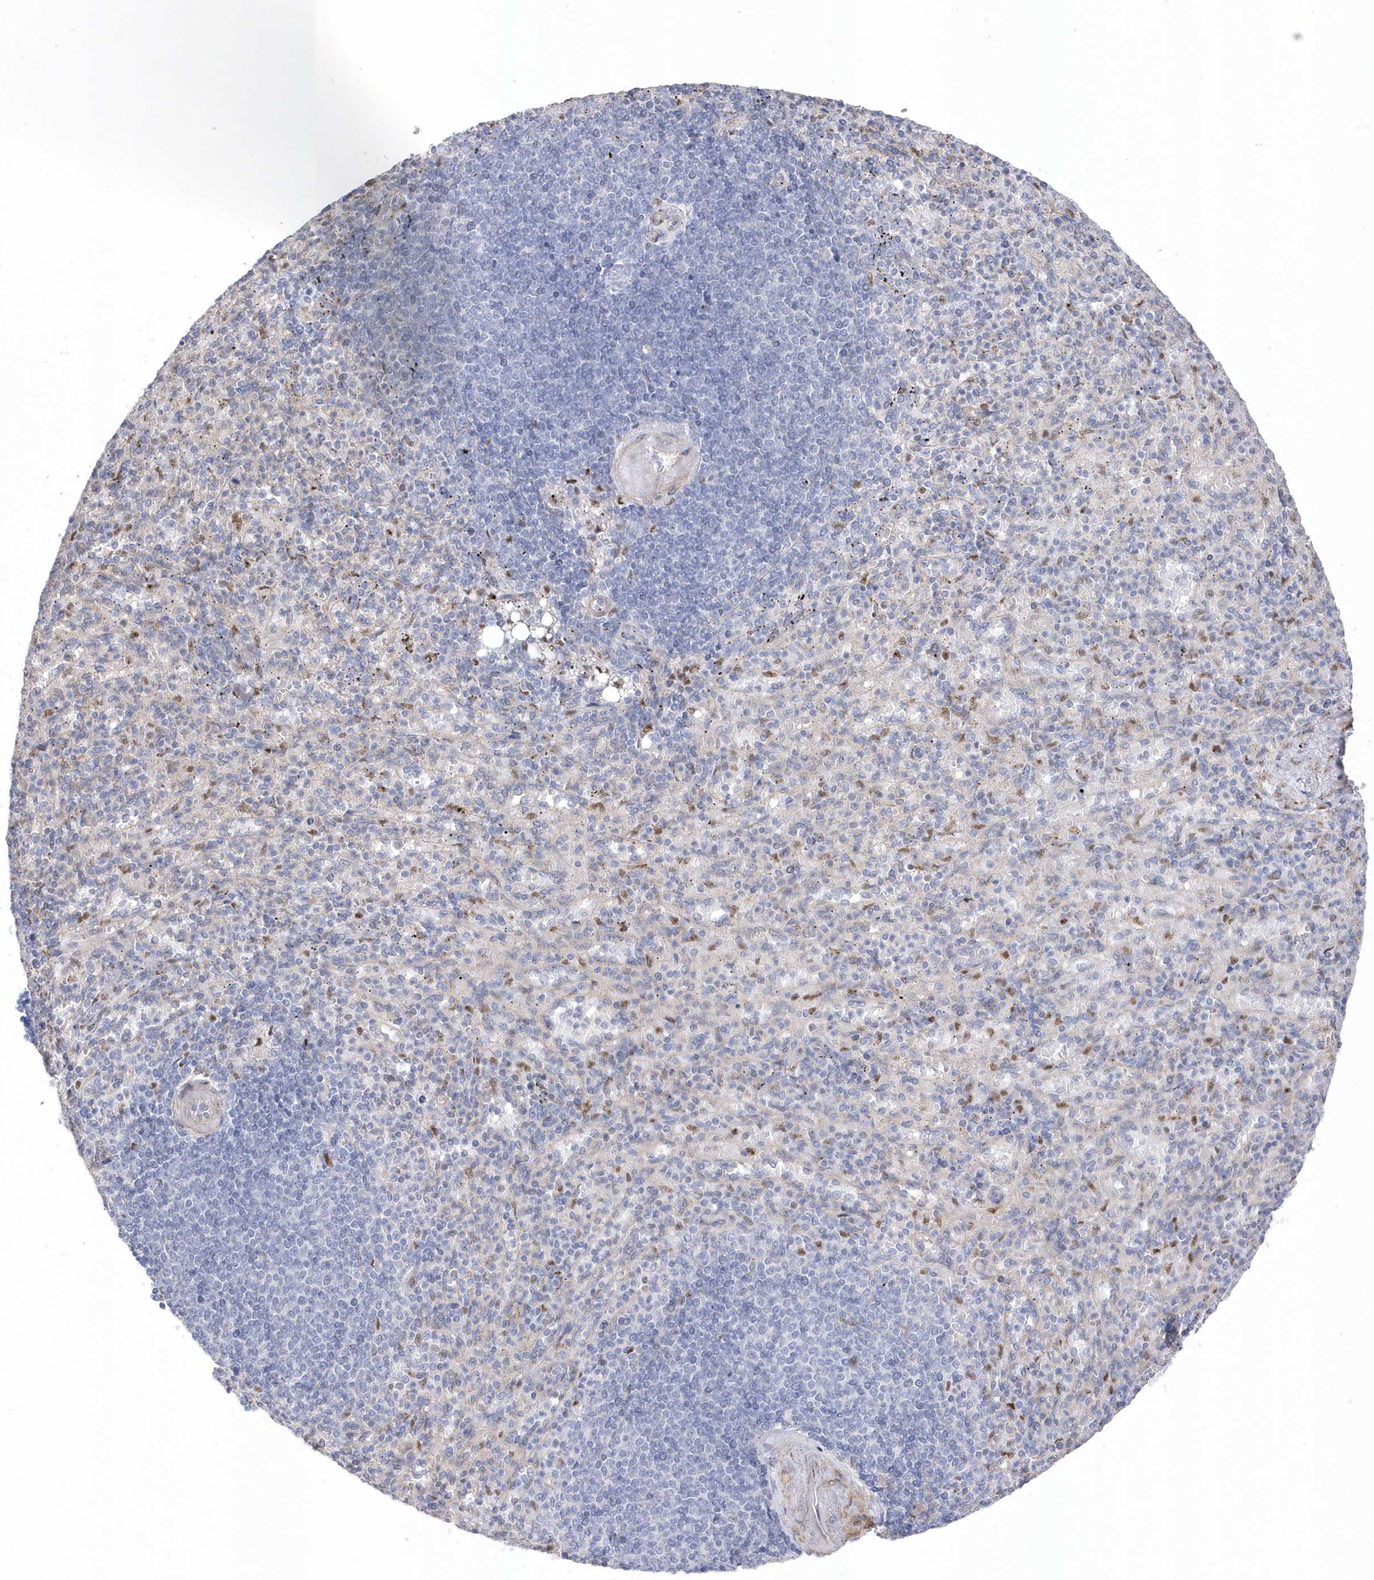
{"staining": {"intensity": "weak", "quantity": "<25%", "location": "nuclear"}, "tissue": "spleen", "cell_type": "Cells in red pulp", "image_type": "normal", "snomed": [{"axis": "morphology", "description": "Normal tissue, NOS"}, {"axis": "topography", "description": "Spleen"}], "caption": "IHC histopathology image of benign spleen: human spleen stained with DAB reveals no significant protein staining in cells in red pulp. (Immunohistochemistry (ihc), brightfield microscopy, high magnification).", "gene": "GTPBP6", "patient": {"sex": "female", "age": 74}}